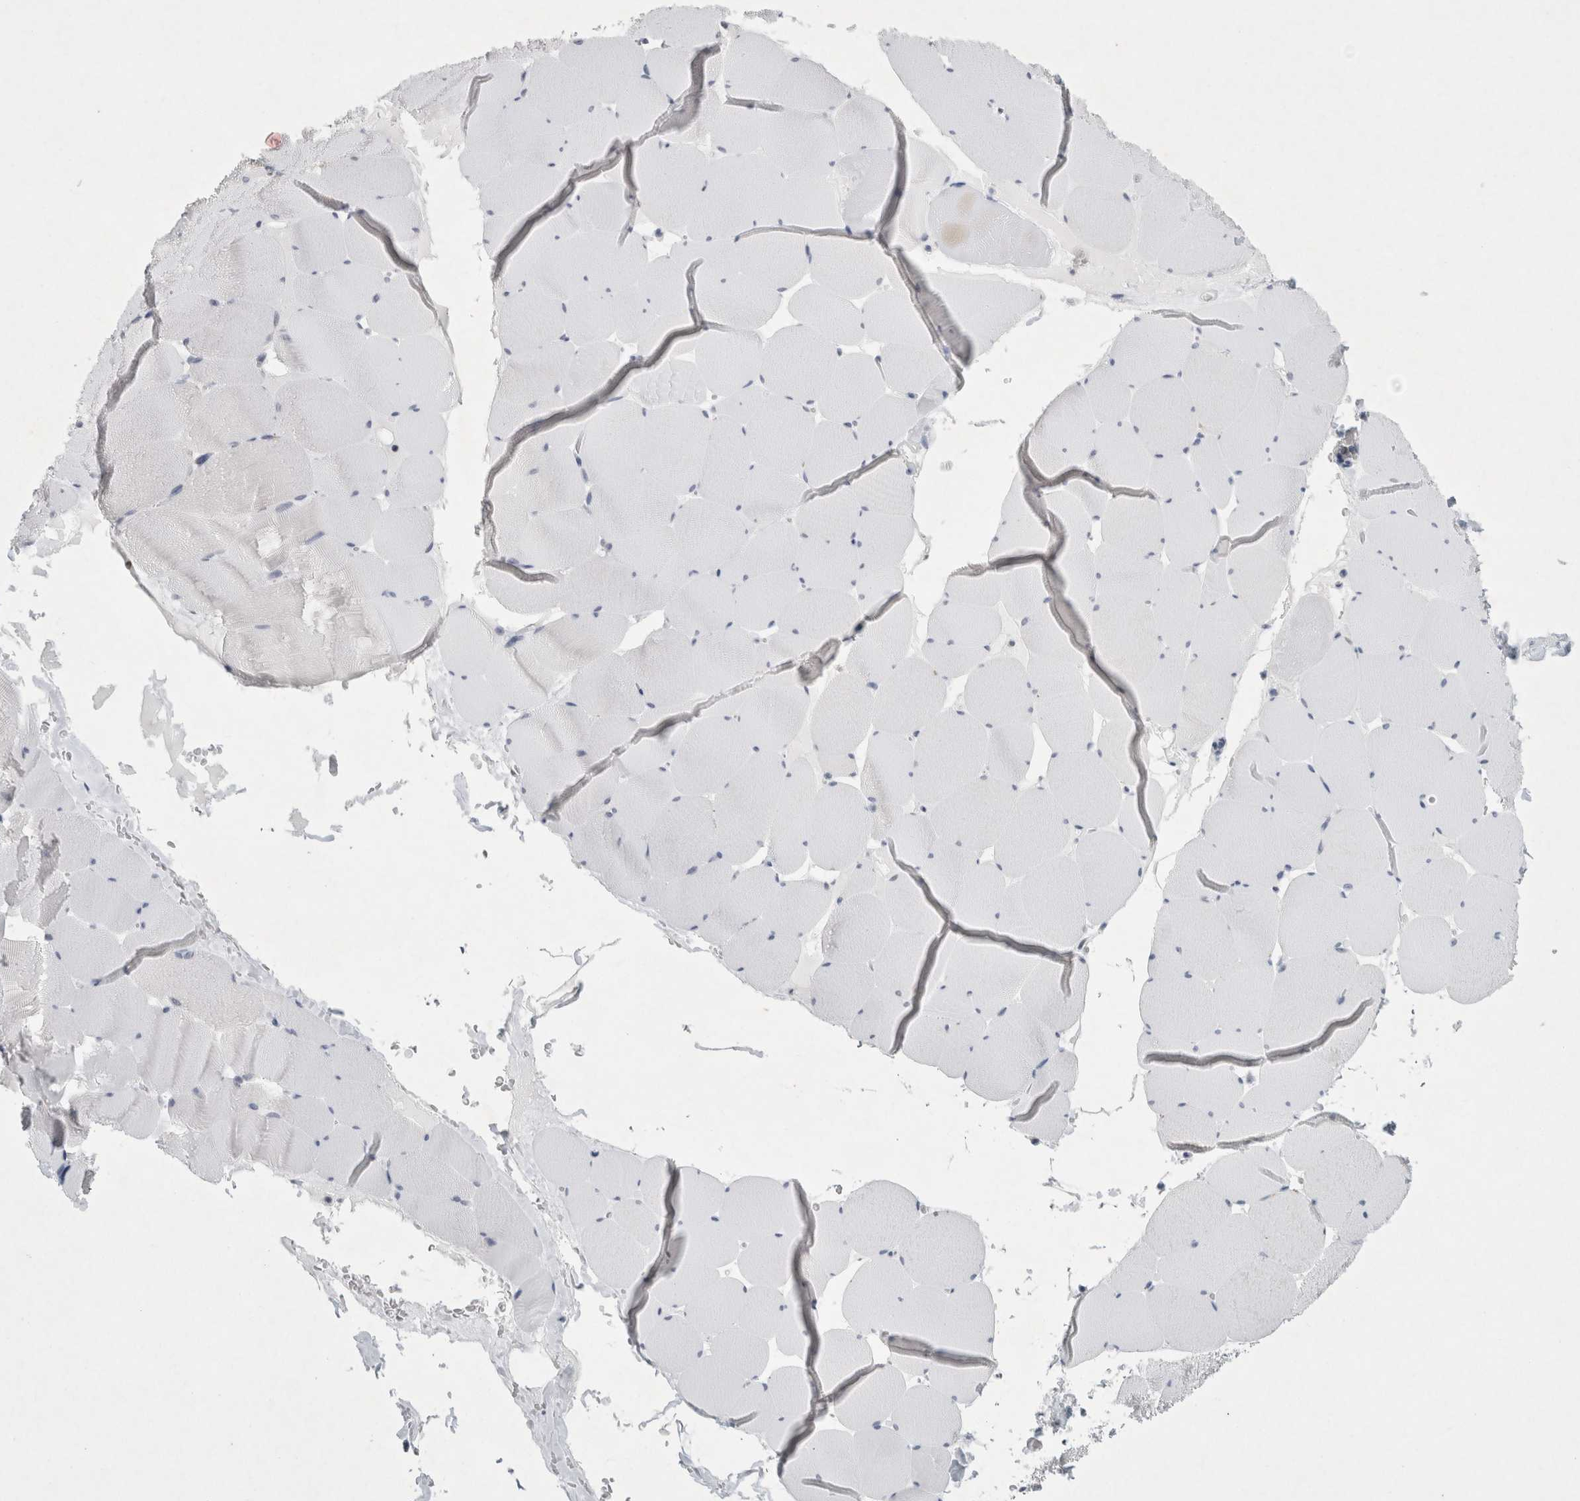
{"staining": {"intensity": "negative", "quantity": "none", "location": "none"}, "tissue": "skeletal muscle", "cell_type": "Myocytes", "image_type": "normal", "snomed": [{"axis": "morphology", "description": "Normal tissue, NOS"}, {"axis": "topography", "description": "Skeletal muscle"}], "caption": "High power microscopy image of an immunohistochemistry (IHC) micrograph of benign skeletal muscle, revealing no significant positivity in myocytes. (Brightfield microscopy of DAB (3,3'-diaminobenzidine) immunohistochemistry (IHC) at high magnification).", "gene": "NIPA1", "patient": {"sex": "male", "age": 62}}